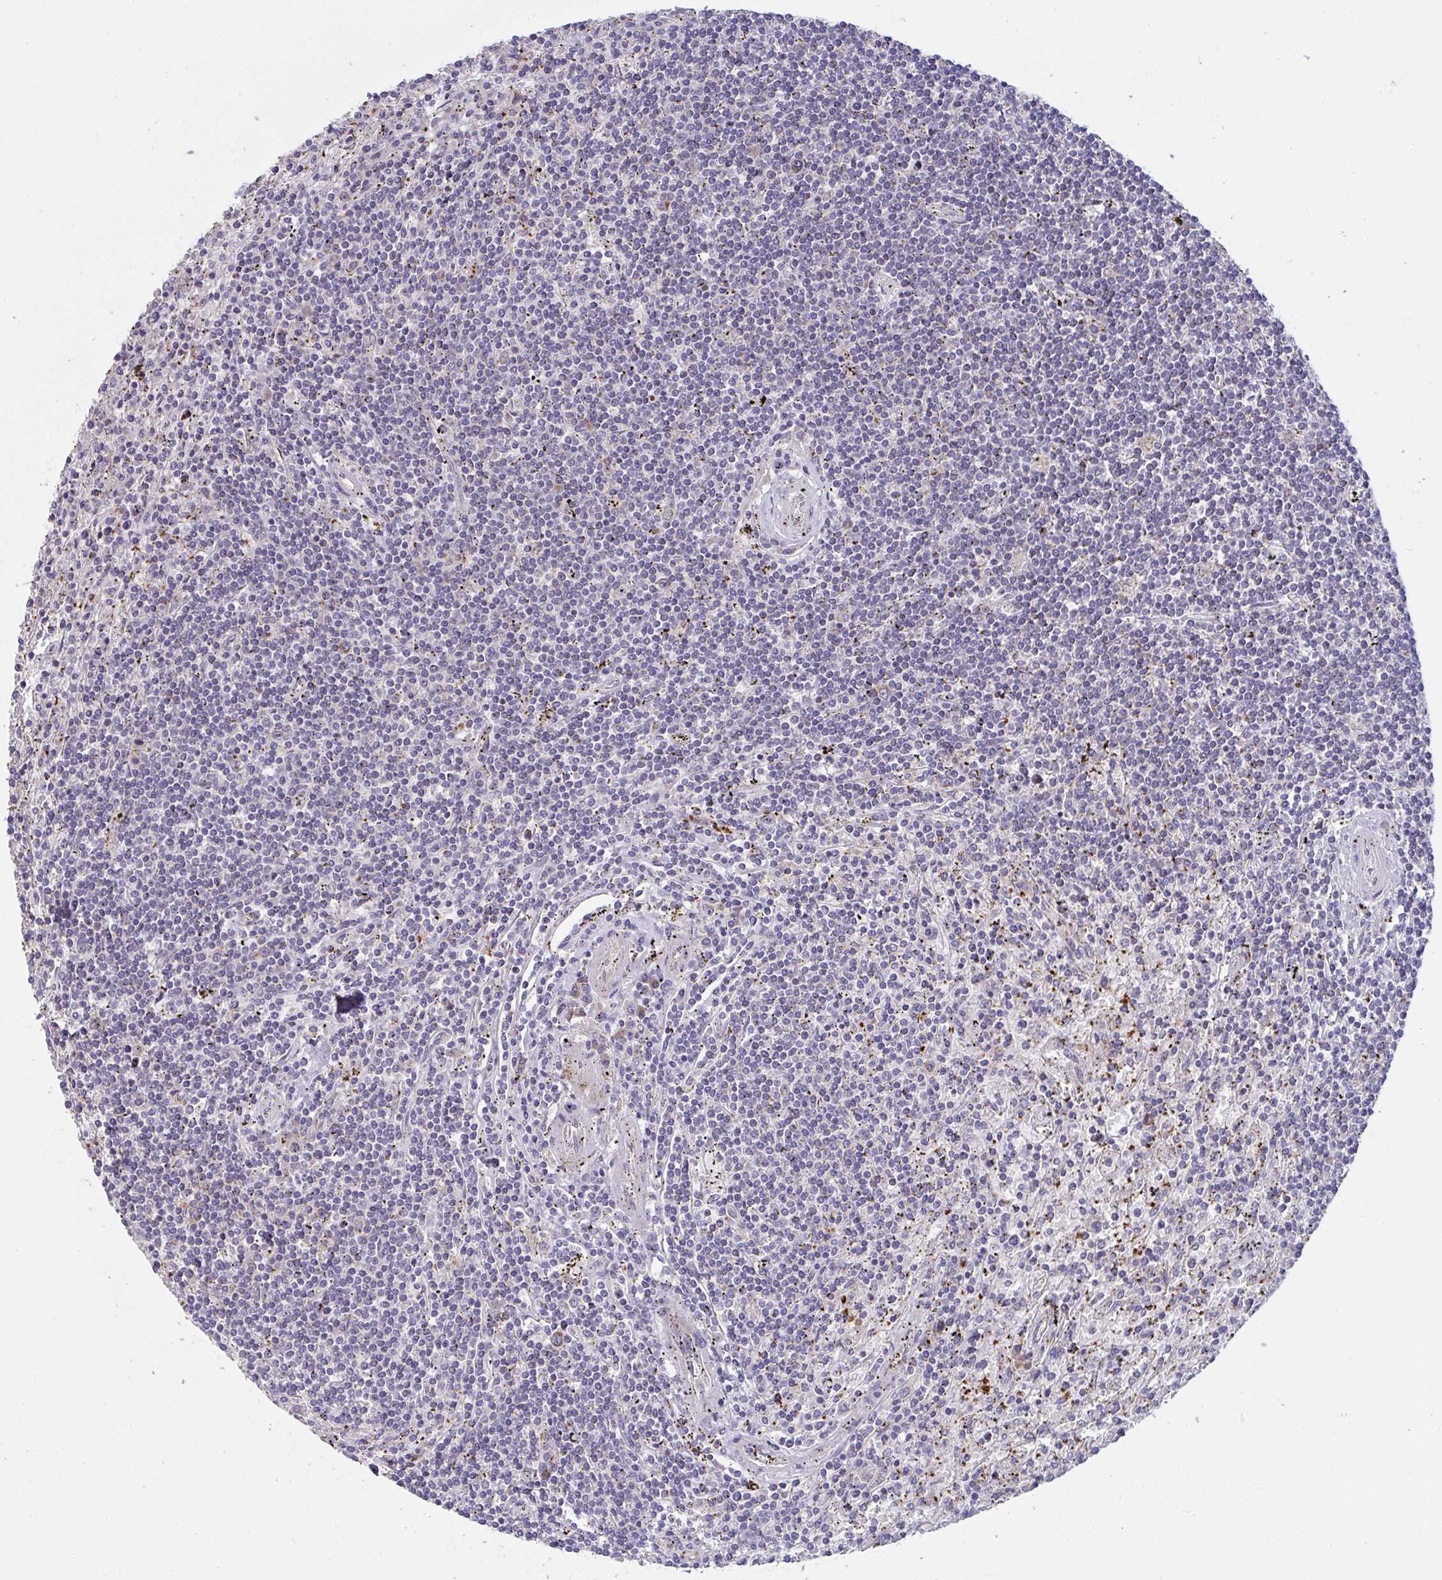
{"staining": {"intensity": "negative", "quantity": "none", "location": "none"}, "tissue": "lymphoma", "cell_type": "Tumor cells", "image_type": "cancer", "snomed": [{"axis": "morphology", "description": "Malignant lymphoma, non-Hodgkin's type, Low grade"}, {"axis": "topography", "description": "Spleen"}], "caption": "Human lymphoma stained for a protein using IHC shows no staining in tumor cells.", "gene": "MRPS2", "patient": {"sex": "male", "age": 76}}